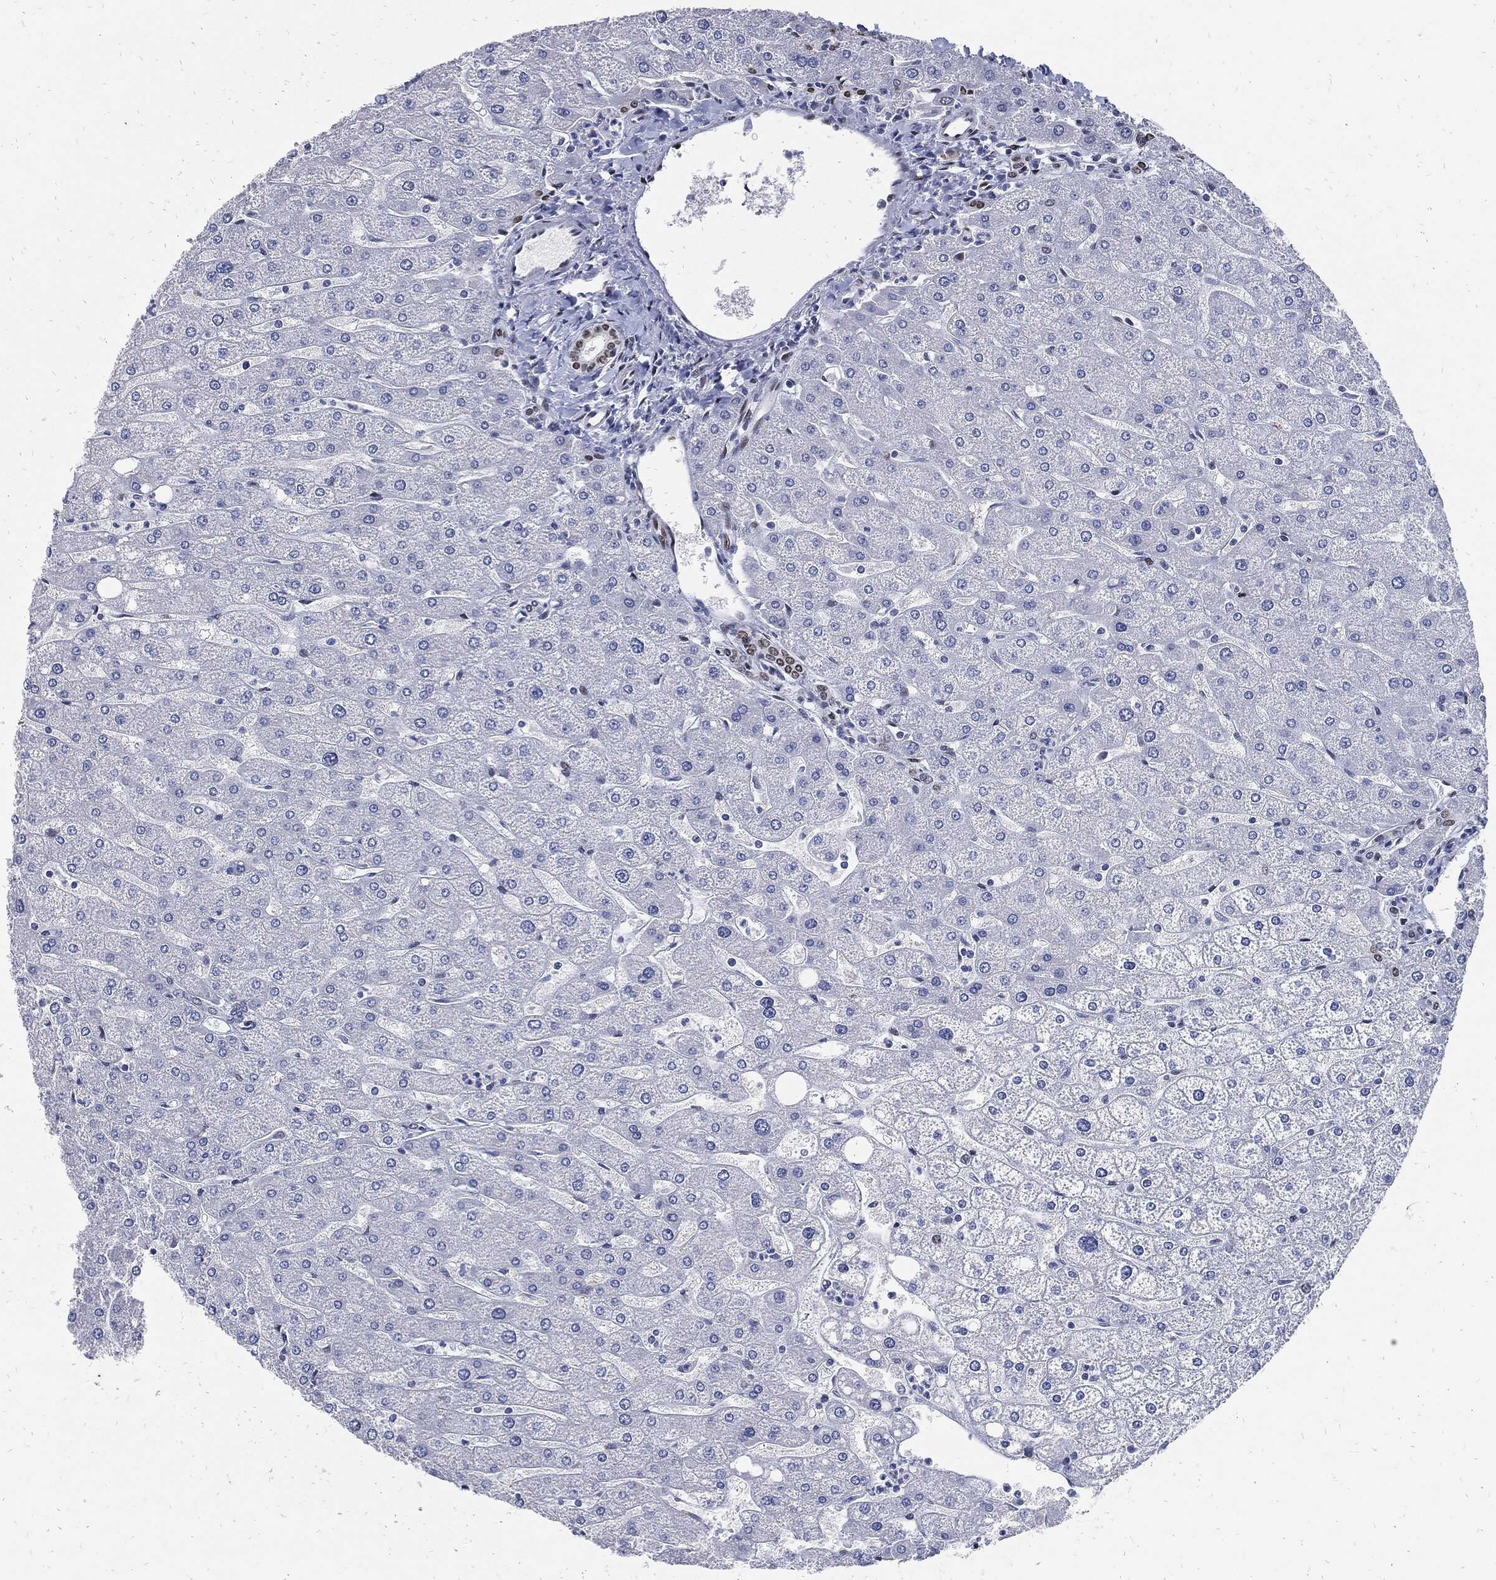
{"staining": {"intensity": "weak", "quantity": "<25%", "location": "nuclear"}, "tissue": "liver", "cell_type": "Cholangiocytes", "image_type": "normal", "snomed": [{"axis": "morphology", "description": "Normal tissue, NOS"}, {"axis": "topography", "description": "Liver"}], "caption": "Immunohistochemical staining of normal human liver reveals no significant expression in cholangiocytes. (Brightfield microscopy of DAB (3,3'-diaminobenzidine) immunohistochemistry (IHC) at high magnification).", "gene": "JUN", "patient": {"sex": "male", "age": 67}}